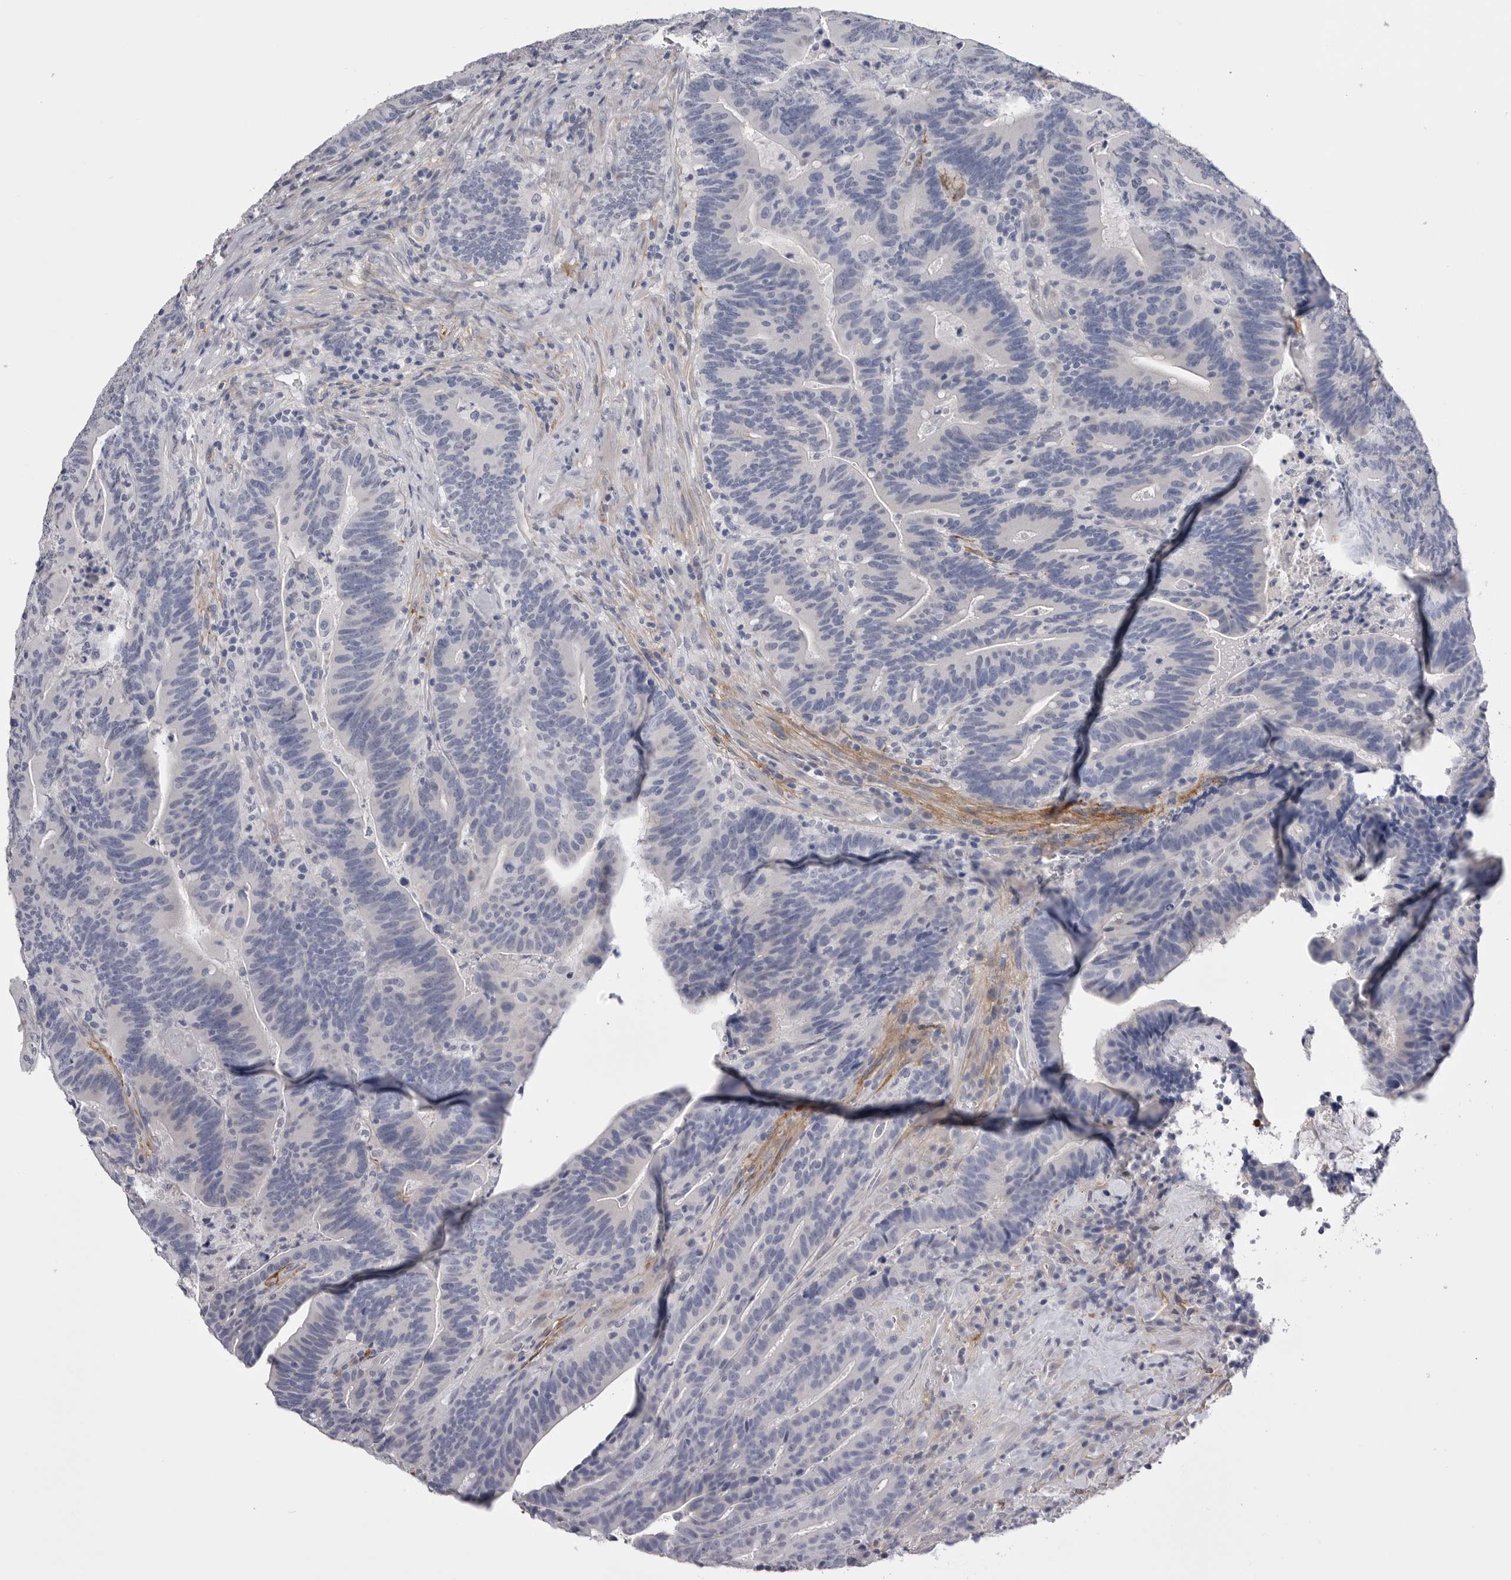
{"staining": {"intensity": "negative", "quantity": "none", "location": "none"}, "tissue": "colorectal cancer", "cell_type": "Tumor cells", "image_type": "cancer", "snomed": [{"axis": "morphology", "description": "Adenocarcinoma, NOS"}, {"axis": "topography", "description": "Colon"}], "caption": "A high-resolution micrograph shows immunohistochemistry (IHC) staining of colorectal cancer, which exhibits no significant staining in tumor cells.", "gene": "AKAP12", "patient": {"sex": "female", "age": 66}}